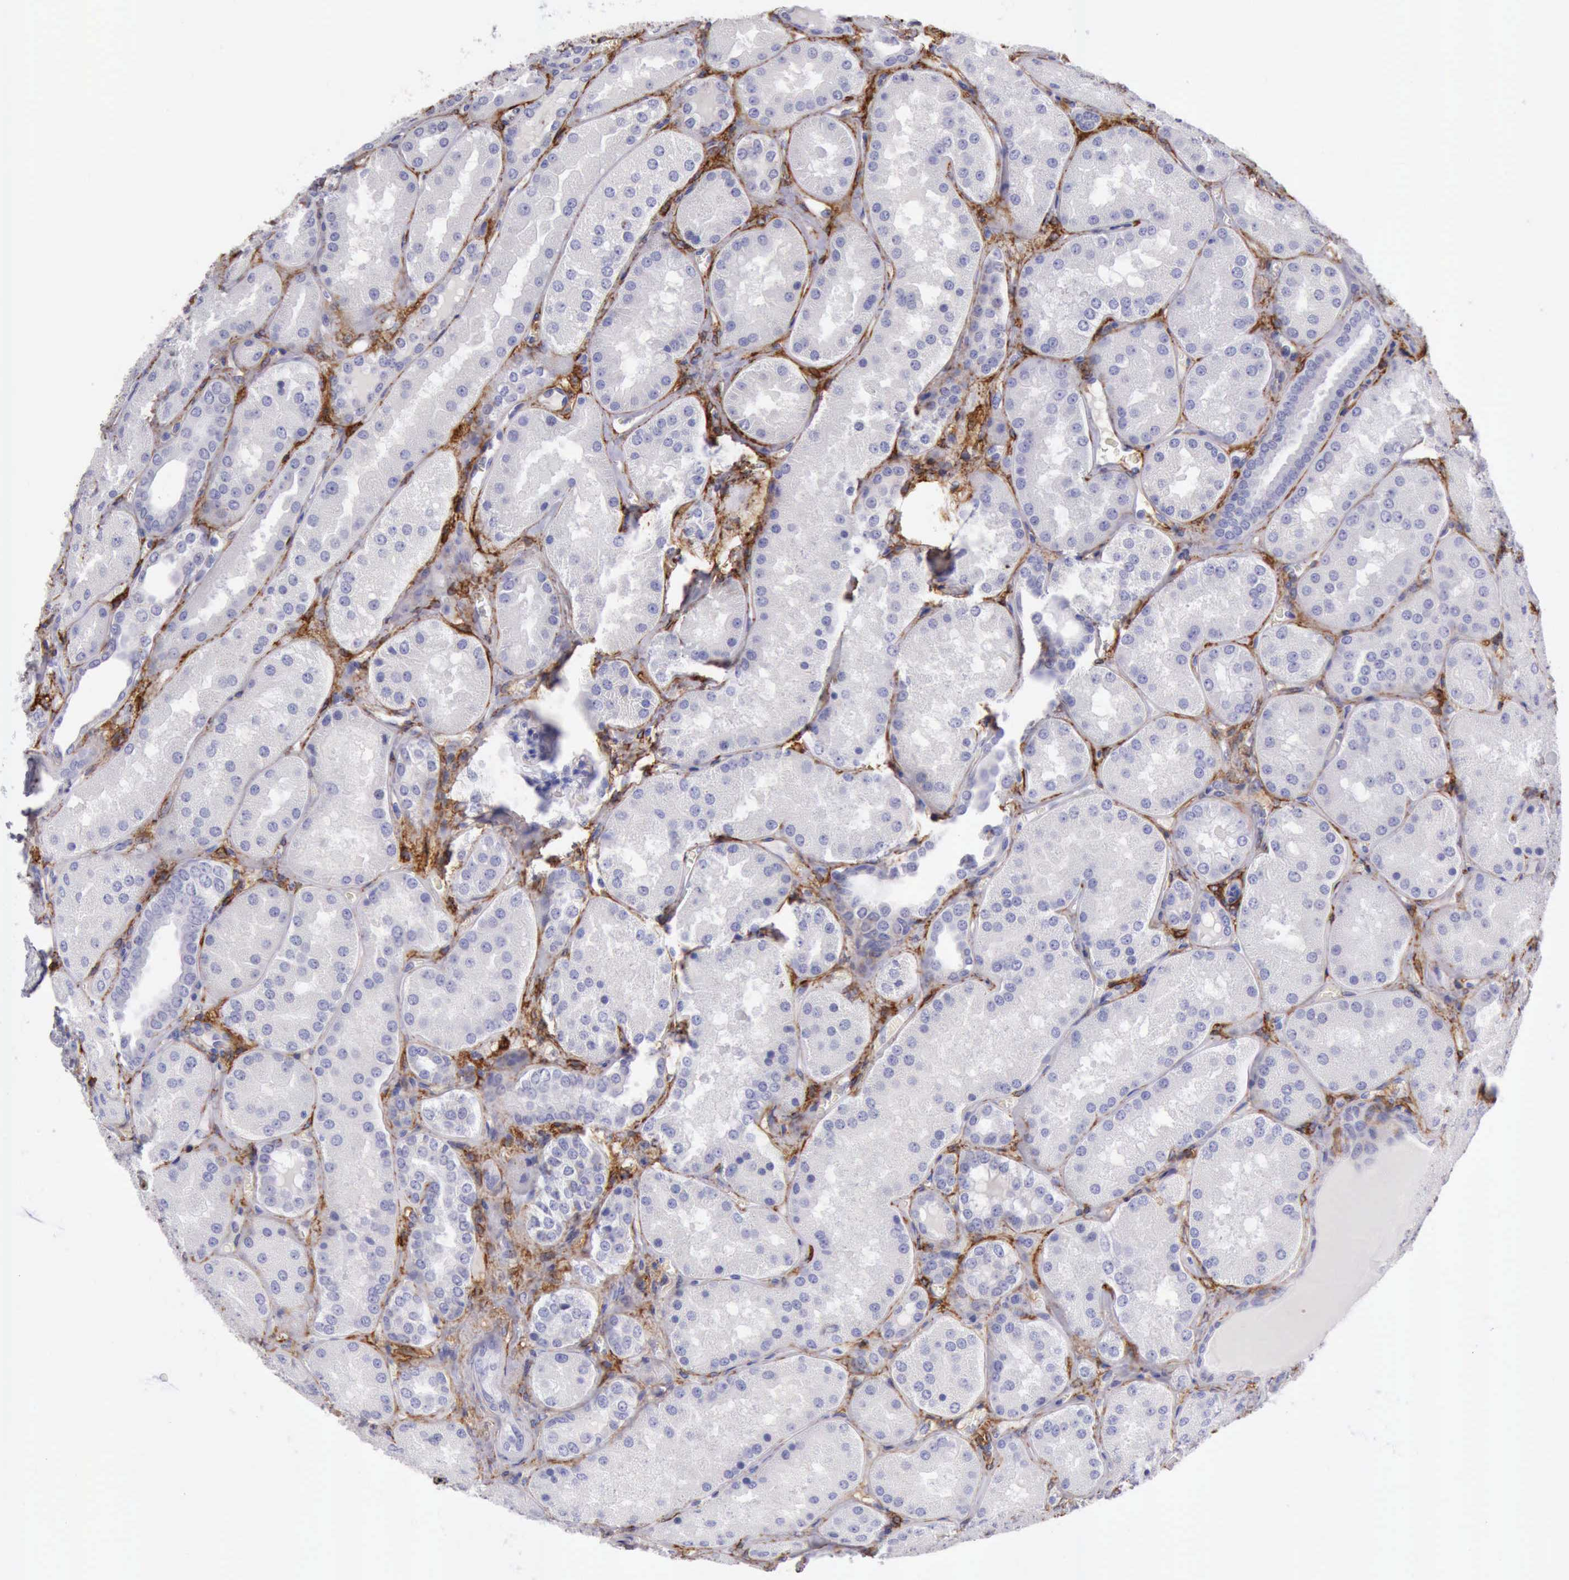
{"staining": {"intensity": "negative", "quantity": "none", "location": "none"}, "tissue": "kidney", "cell_type": "Cells in glomeruli", "image_type": "normal", "snomed": [{"axis": "morphology", "description": "Normal tissue, NOS"}, {"axis": "topography", "description": "Kidney"}], "caption": "A high-resolution micrograph shows immunohistochemistry staining of benign kidney, which shows no significant staining in cells in glomeruli. Brightfield microscopy of IHC stained with DAB (brown) and hematoxylin (blue), captured at high magnification.", "gene": "AOC3", "patient": {"sex": "female", "age": 56}}